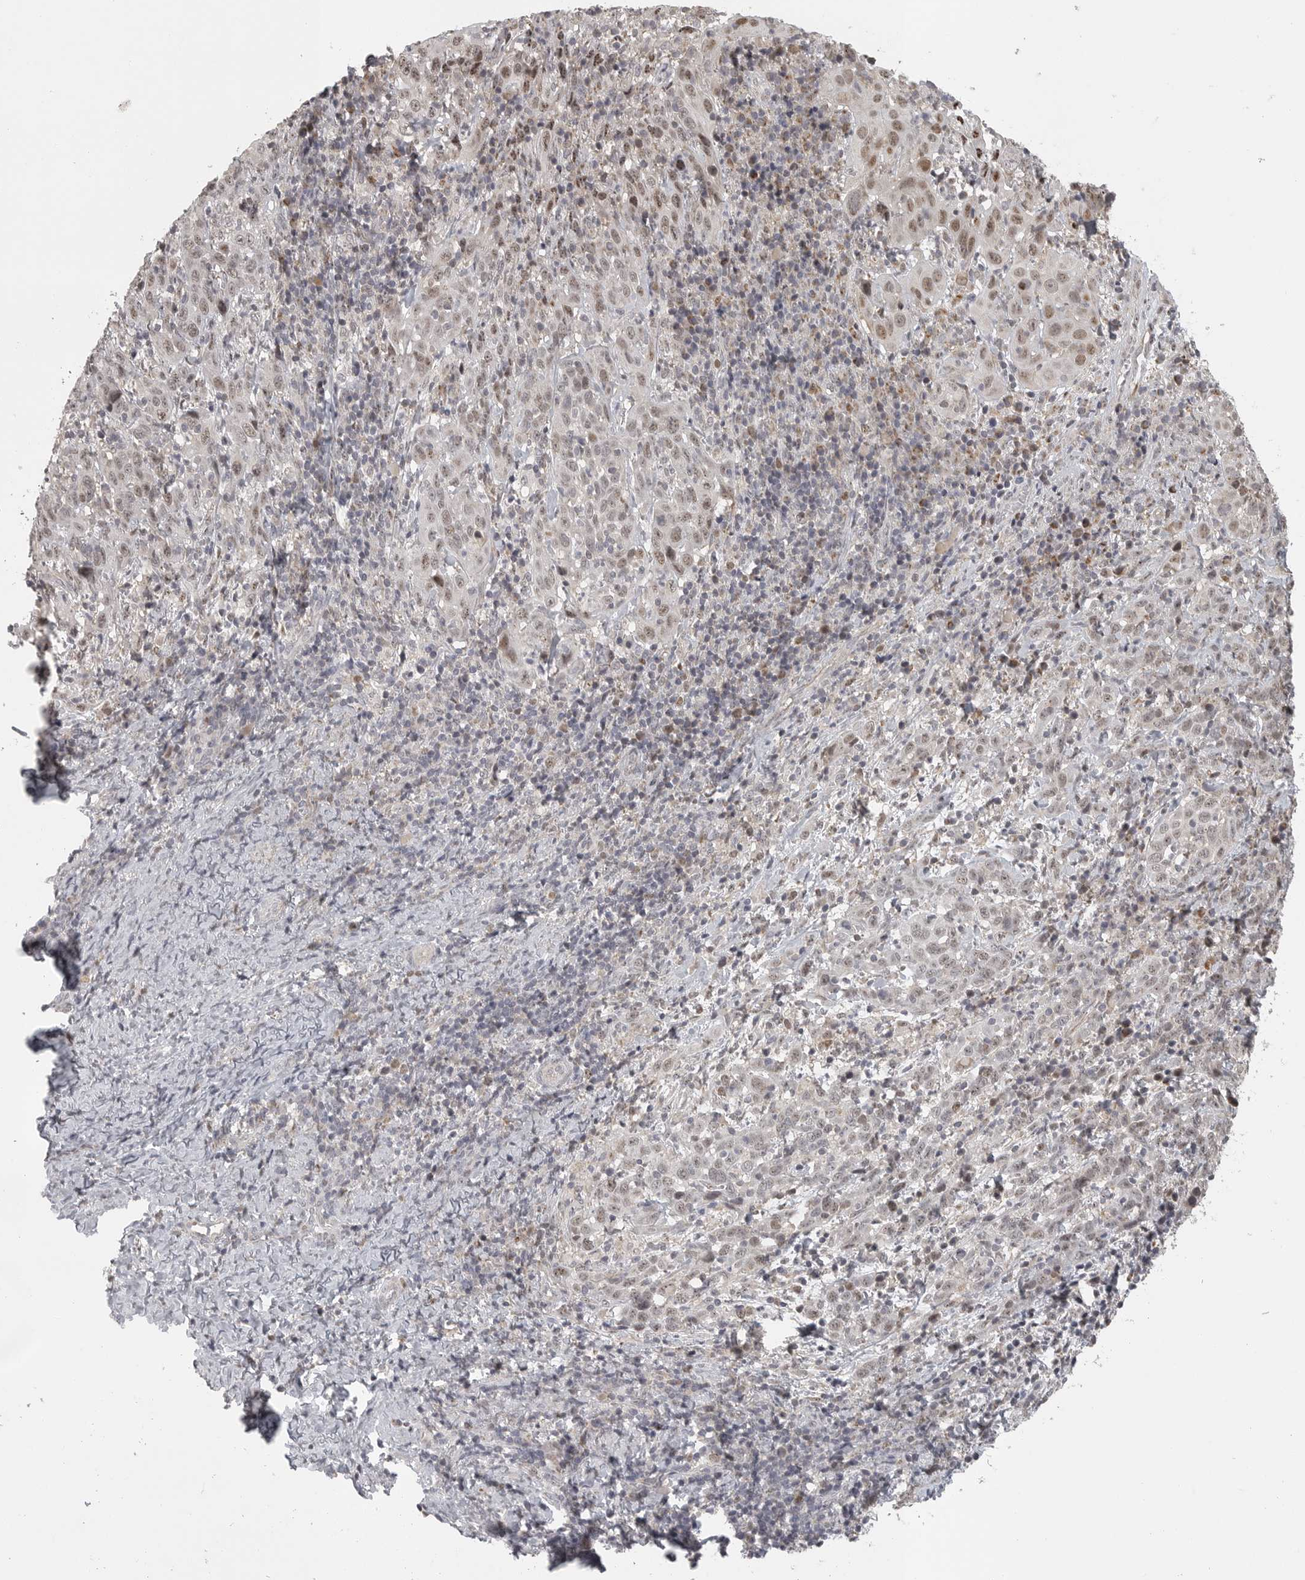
{"staining": {"intensity": "weak", "quantity": ">75%", "location": "nuclear"}, "tissue": "cervical cancer", "cell_type": "Tumor cells", "image_type": "cancer", "snomed": [{"axis": "morphology", "description": "Squamous cell carcinoma, NOS"}, {"axis": "topography", "description": "Cervix"}], "caption": "IHC of cervical squamous cell carcinoma exhibits low levels of weak nuclear staining in about >75% of tumor cells.", "gene": "POLE2", "patient": {"sex": "female", "age": 46}}